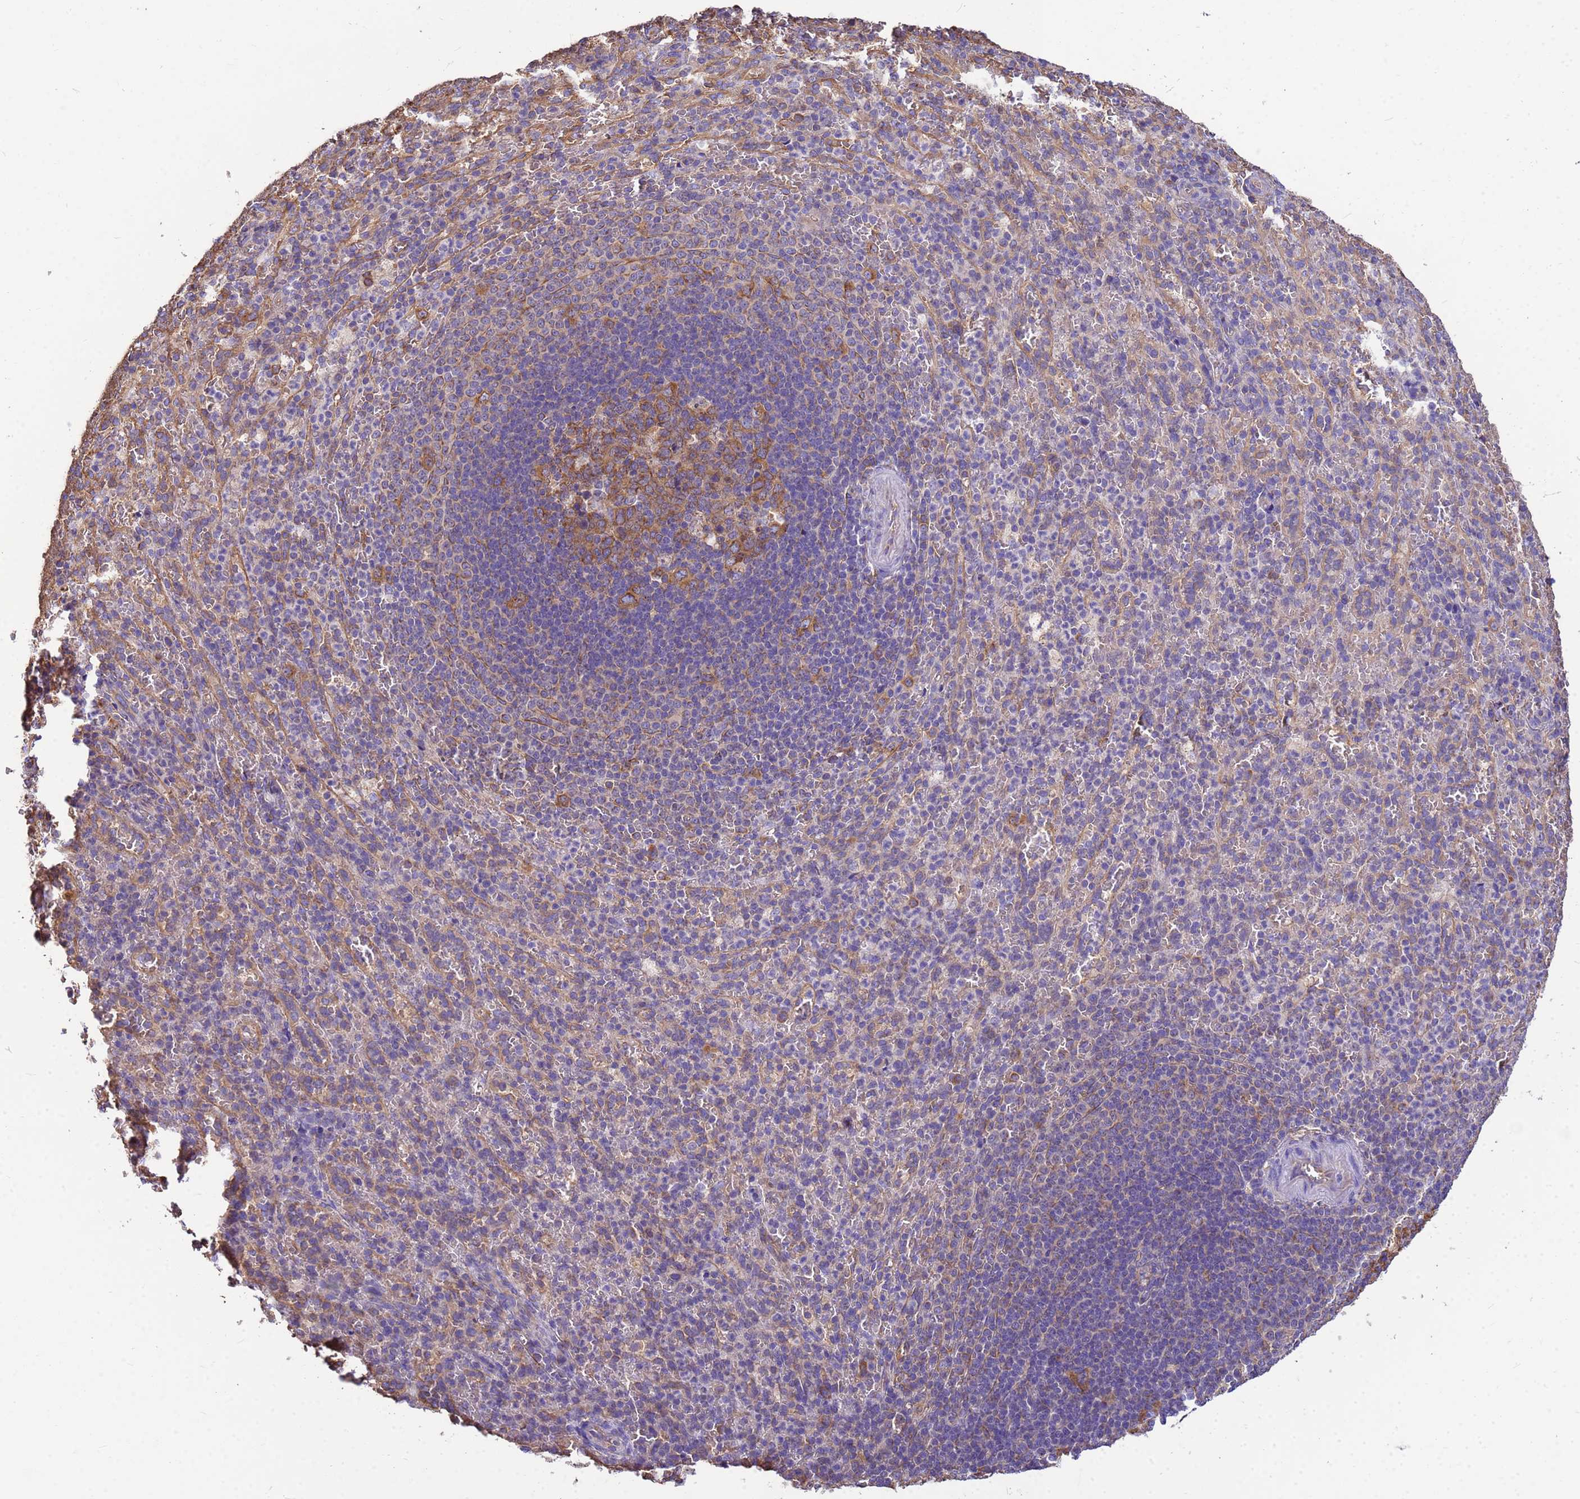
{"staining": {"intensity": "weak", "quantity": "<25%", "location": "cytoplasmic/membranous"}, "tissue": "spleen", "cell_type": "Cells in red pulp", "image_type": "normal", "snomed": [{"axis": "morphology", "description": "Normal tissue, NOS"}, {"axis": "topography", "description": "Spleen"}], "caption": "Immunohistochemical staining of benign human spleen reveals no significant staining in cells in red pulp.", "gene": "ENSG00000198211", "patient": {"sex": "female", "age": 21}}